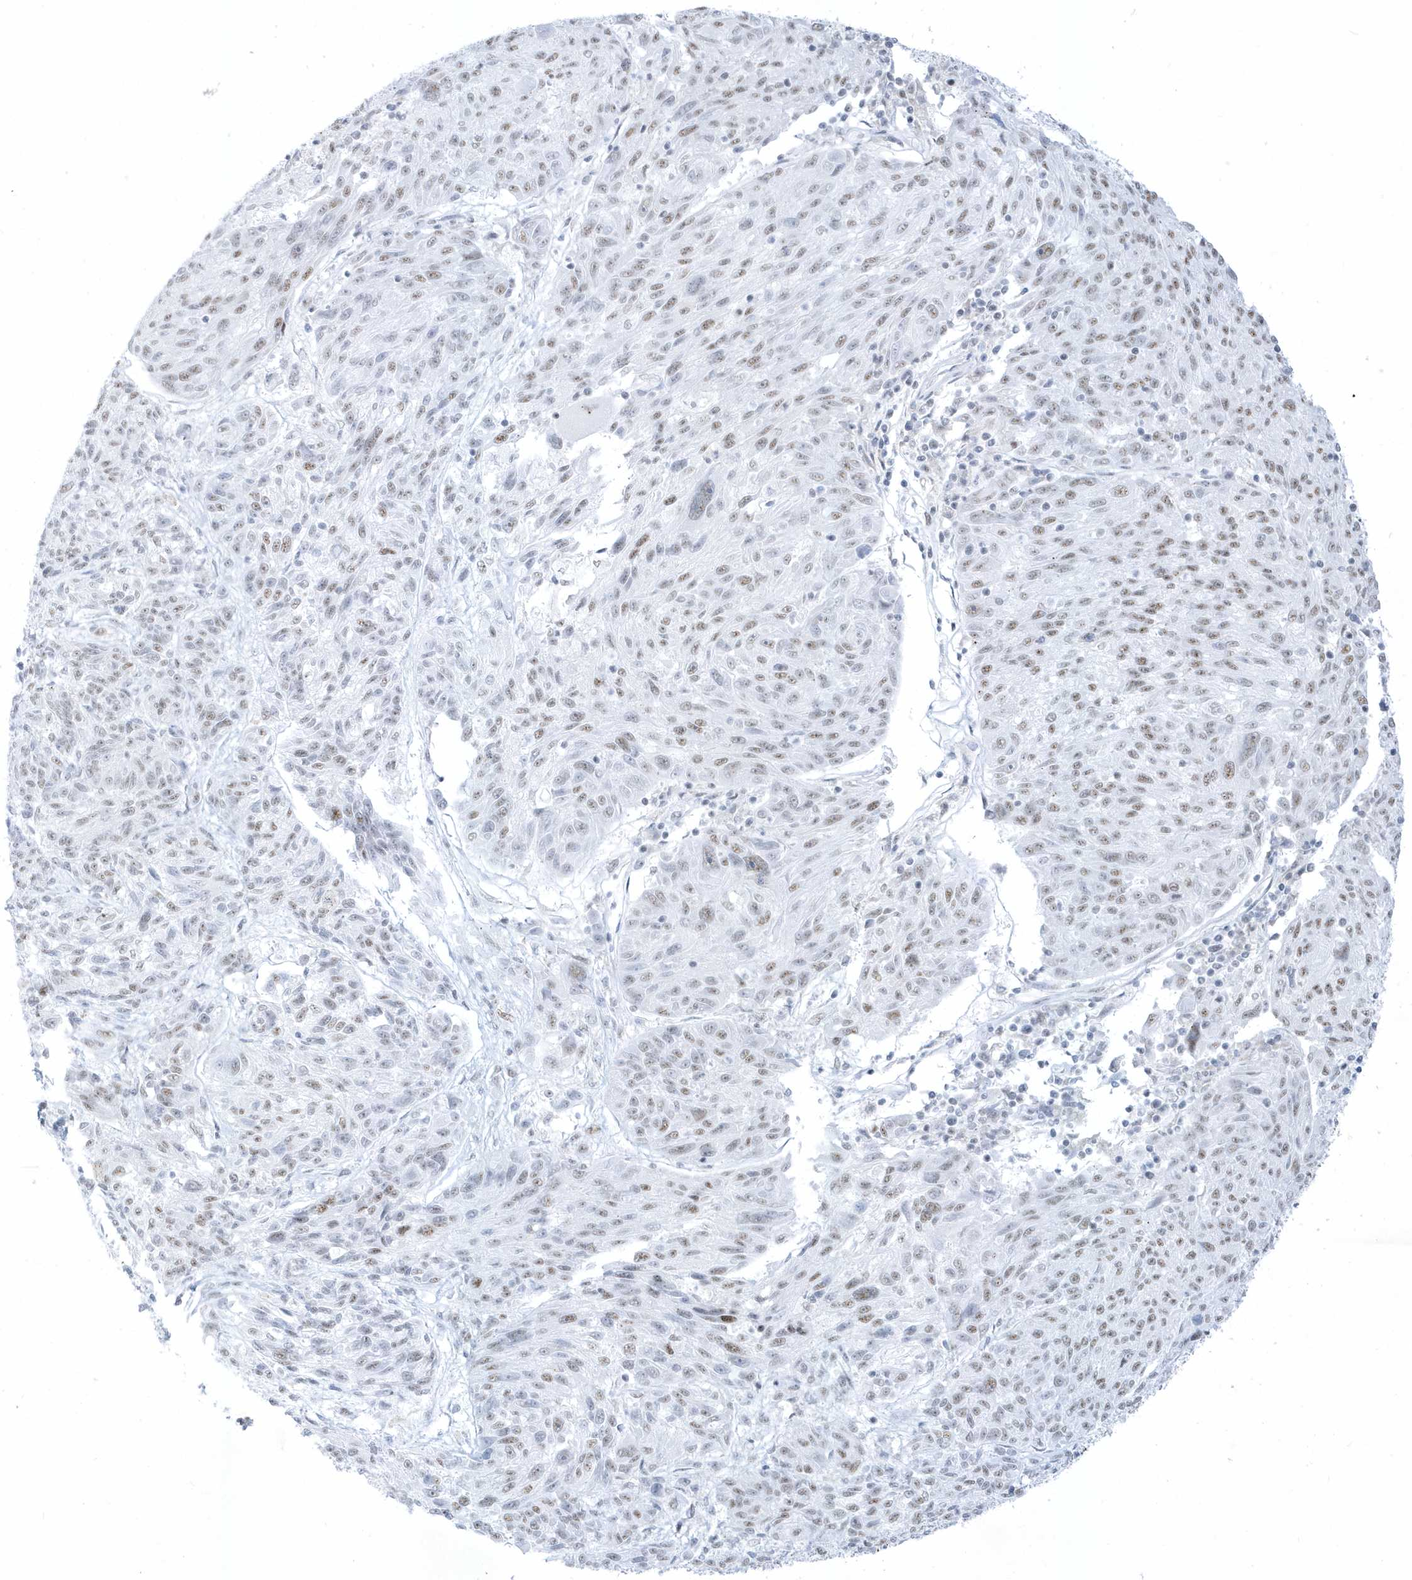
{"staining": {"intensity": "moderate", "quantity": "<25%", "location": "nuclear"}, "tissue": "melanoma", "cell_type": "Tumor cells", "image_type": "cancer", "snomed": [{"axis": "morphology", "description": "Malignant melanoma, NOS"}, {"axis": "topography", "description": "Skin"}], "caption": "Protein expression analysis of melanoma exhibits moderate nuclear positivity in approximately <25% of tumor cells.", "gene": "PLEKHN1", "patient": {"sex": "male", "age": 53}}